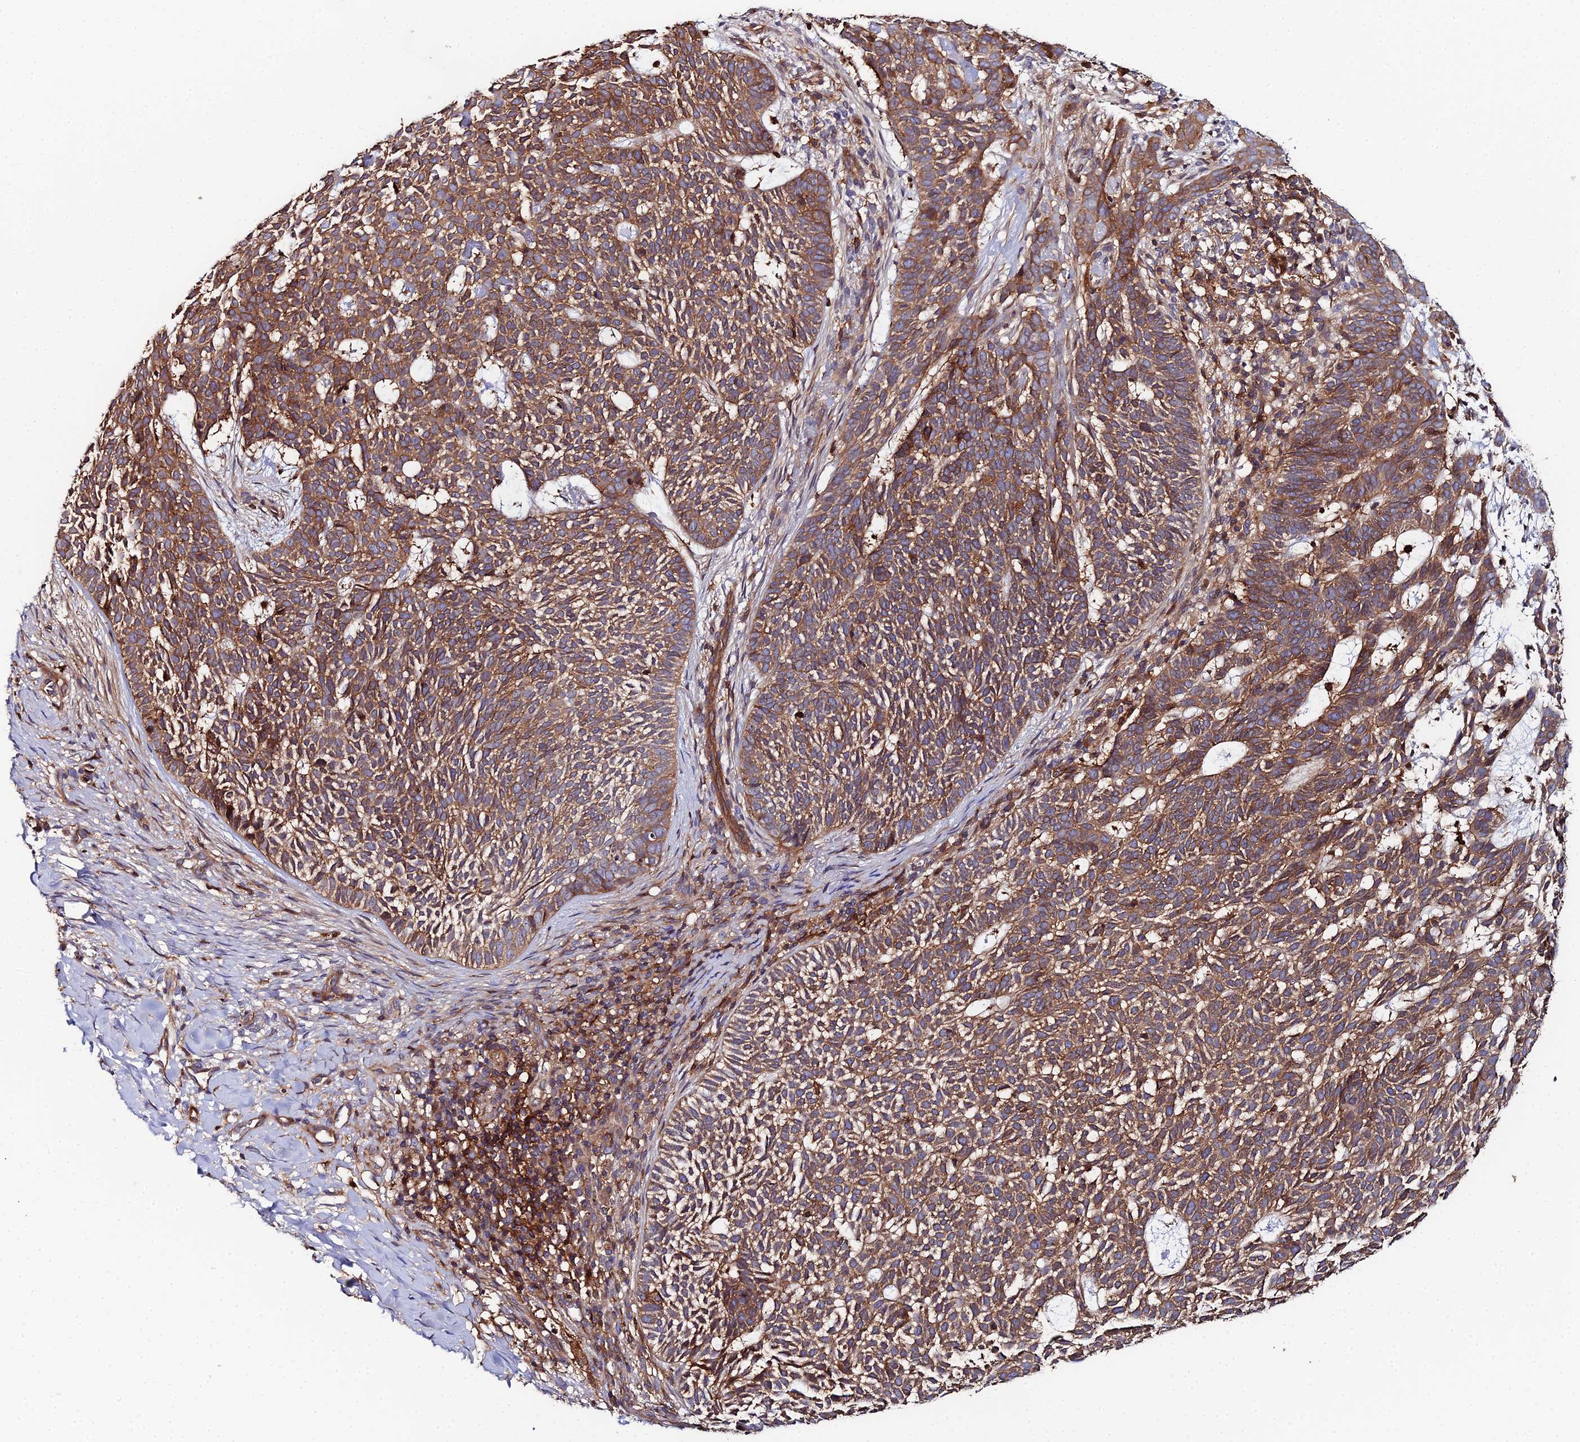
{"staining": {"intensity": "moderate", "quantity": ">75%", "location": "cytoplasmic/membranous"}, "tissue": "skin cancer", "cell_type": "Tumor cells", "image_type": "cancer", "snomed": [{"axis": "morphology", "description": "Basal cell carcinoma"}, {"axis": "topography", "description": "Skin"}], "caption": "Human basal cell carcinoma (skin) stained with a protein marker exhibits moderate staining in tumor cells.", "gene": "GNG5B", "patient": {"sex": "female", "age": 78}}